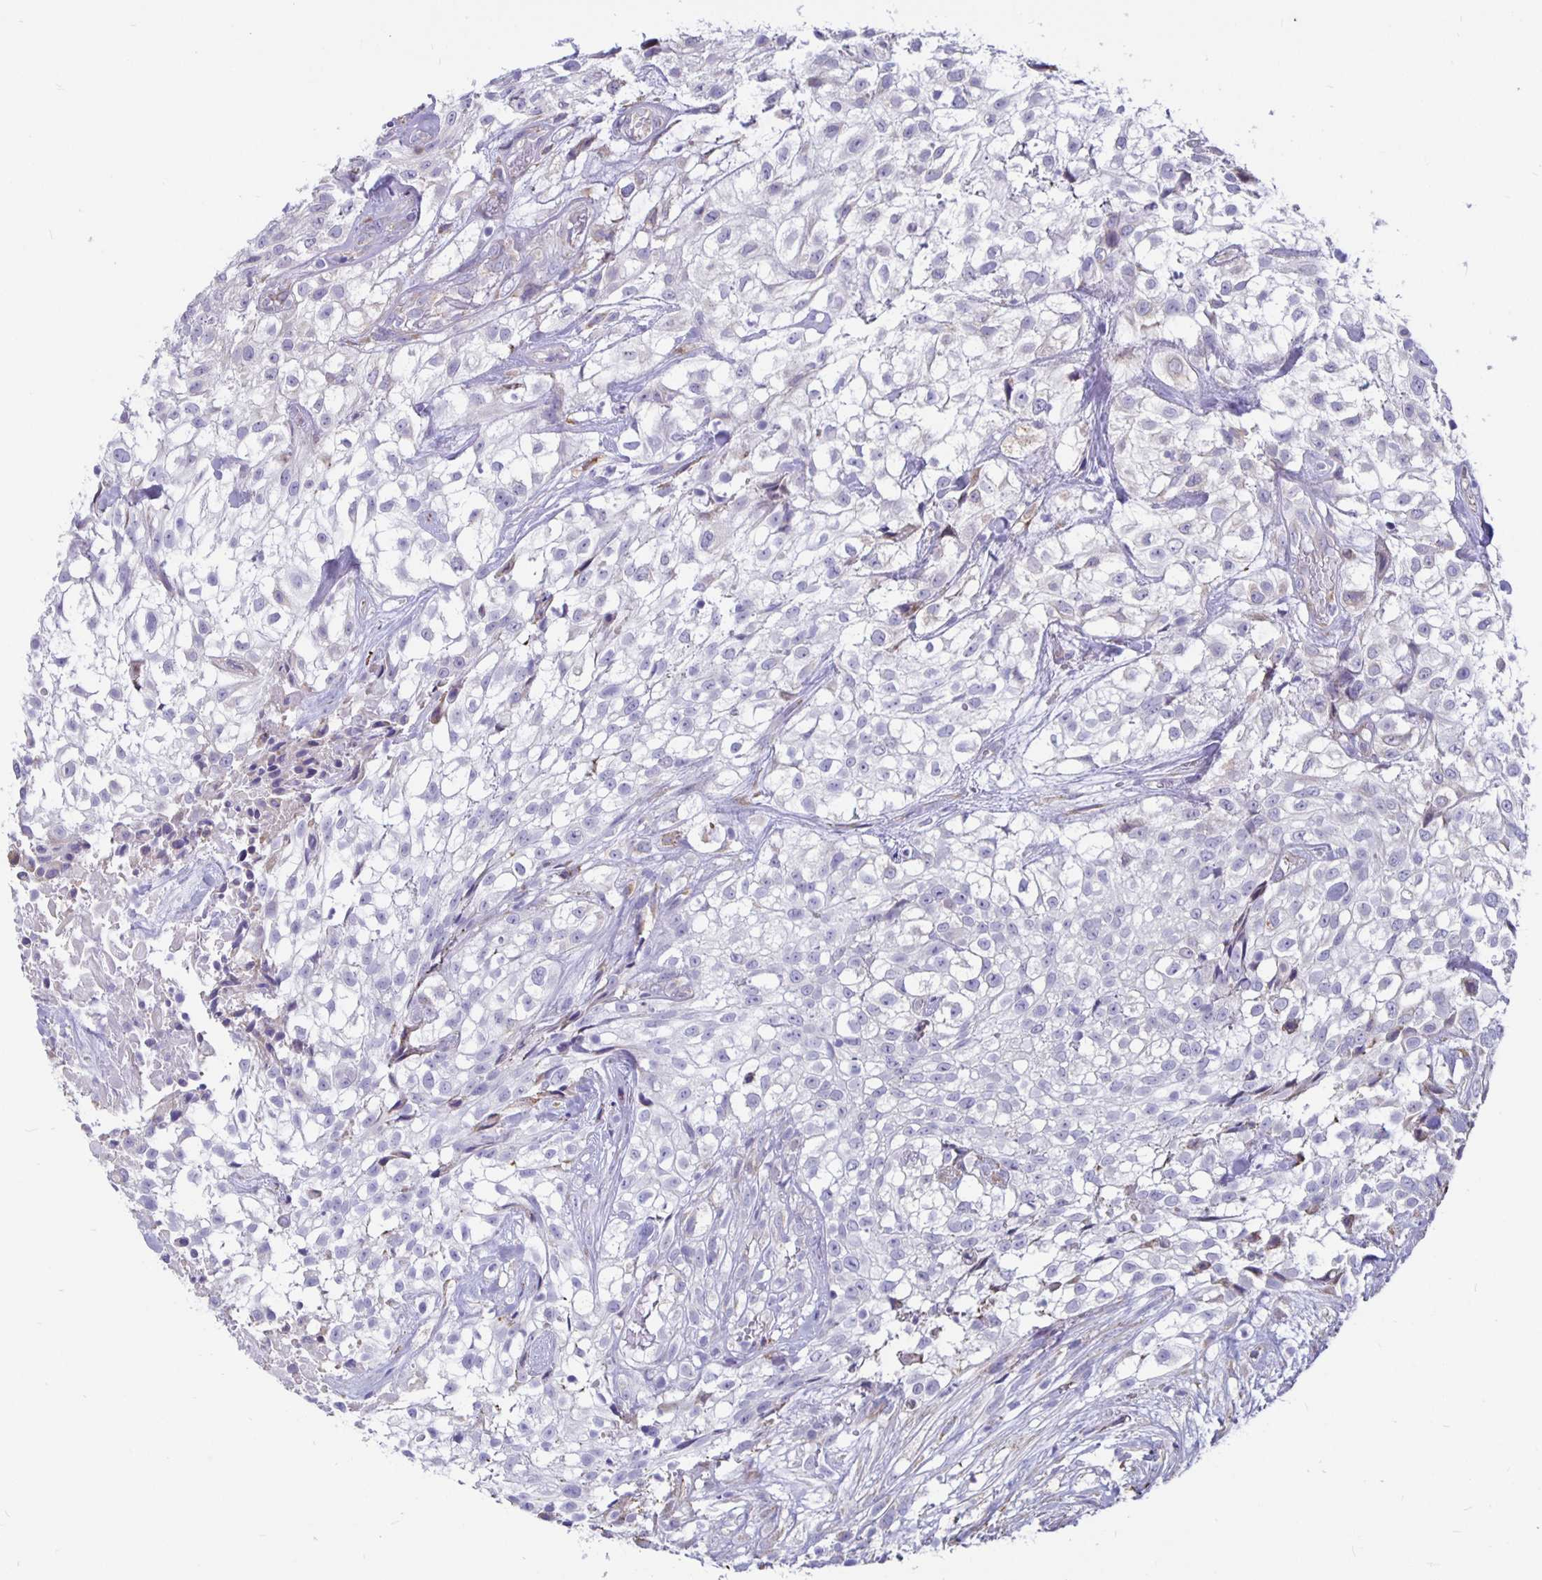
{"staining": {"intensity": "negative", "quantity": "none", "location": "none"}, "tissue": "urothelial cancer", "cell_type": "Tumor cells", "image_type": "cancer", "snomed": [{"axis": "morphology", "description": "Urothelial carcinoma, High grade"}, {"axis": "topography", "description": "Urinary bladder"}], "caption": "IHC micrograph of neoplastic tissue: urothelial cancer stained with DAB displays no significant protein staining in tumor cells.", "gene": "DNAI2", "patient": {"sex": "male", "age": 56}}